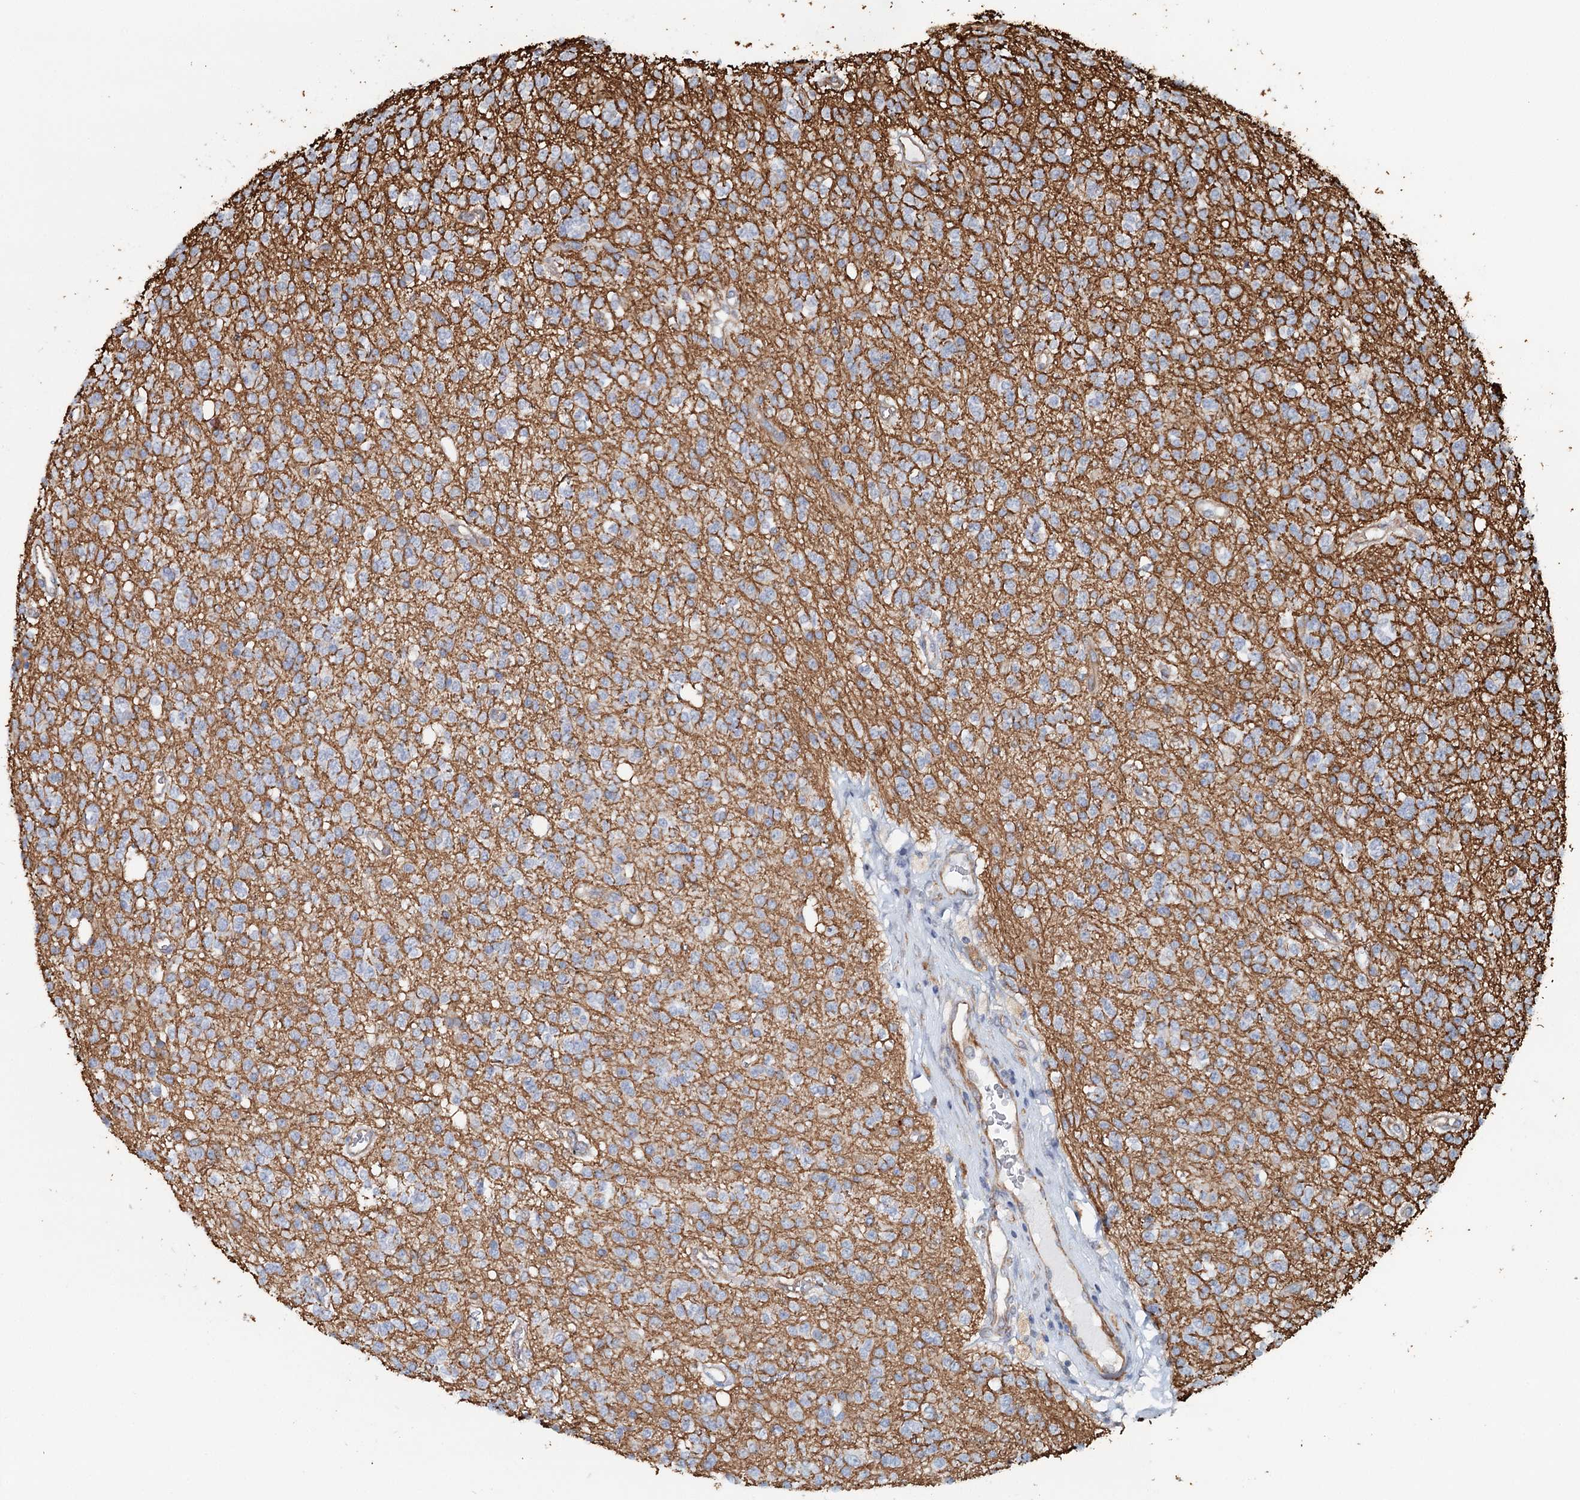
{"staining": {"intensity": "negative", "quantity": "none", "location": "none"}, "tissue": "glioma", "cell_type": "Tumor cells", "image_type": "cancer", "snomed": [{"axis": "morphology", "description": "Glioma, malignant, High grade"}, {"axis": "topography", "description": "Brain"}], "caption": "IHC histopathology image of neoplastic tissue: human glioma stained with DAB (3,3'-diaminobenzidine) shows no significant protein positivity in tumor cells.", "gene": "SYNPO", "patient": {"sex": "male", "age": 34}}